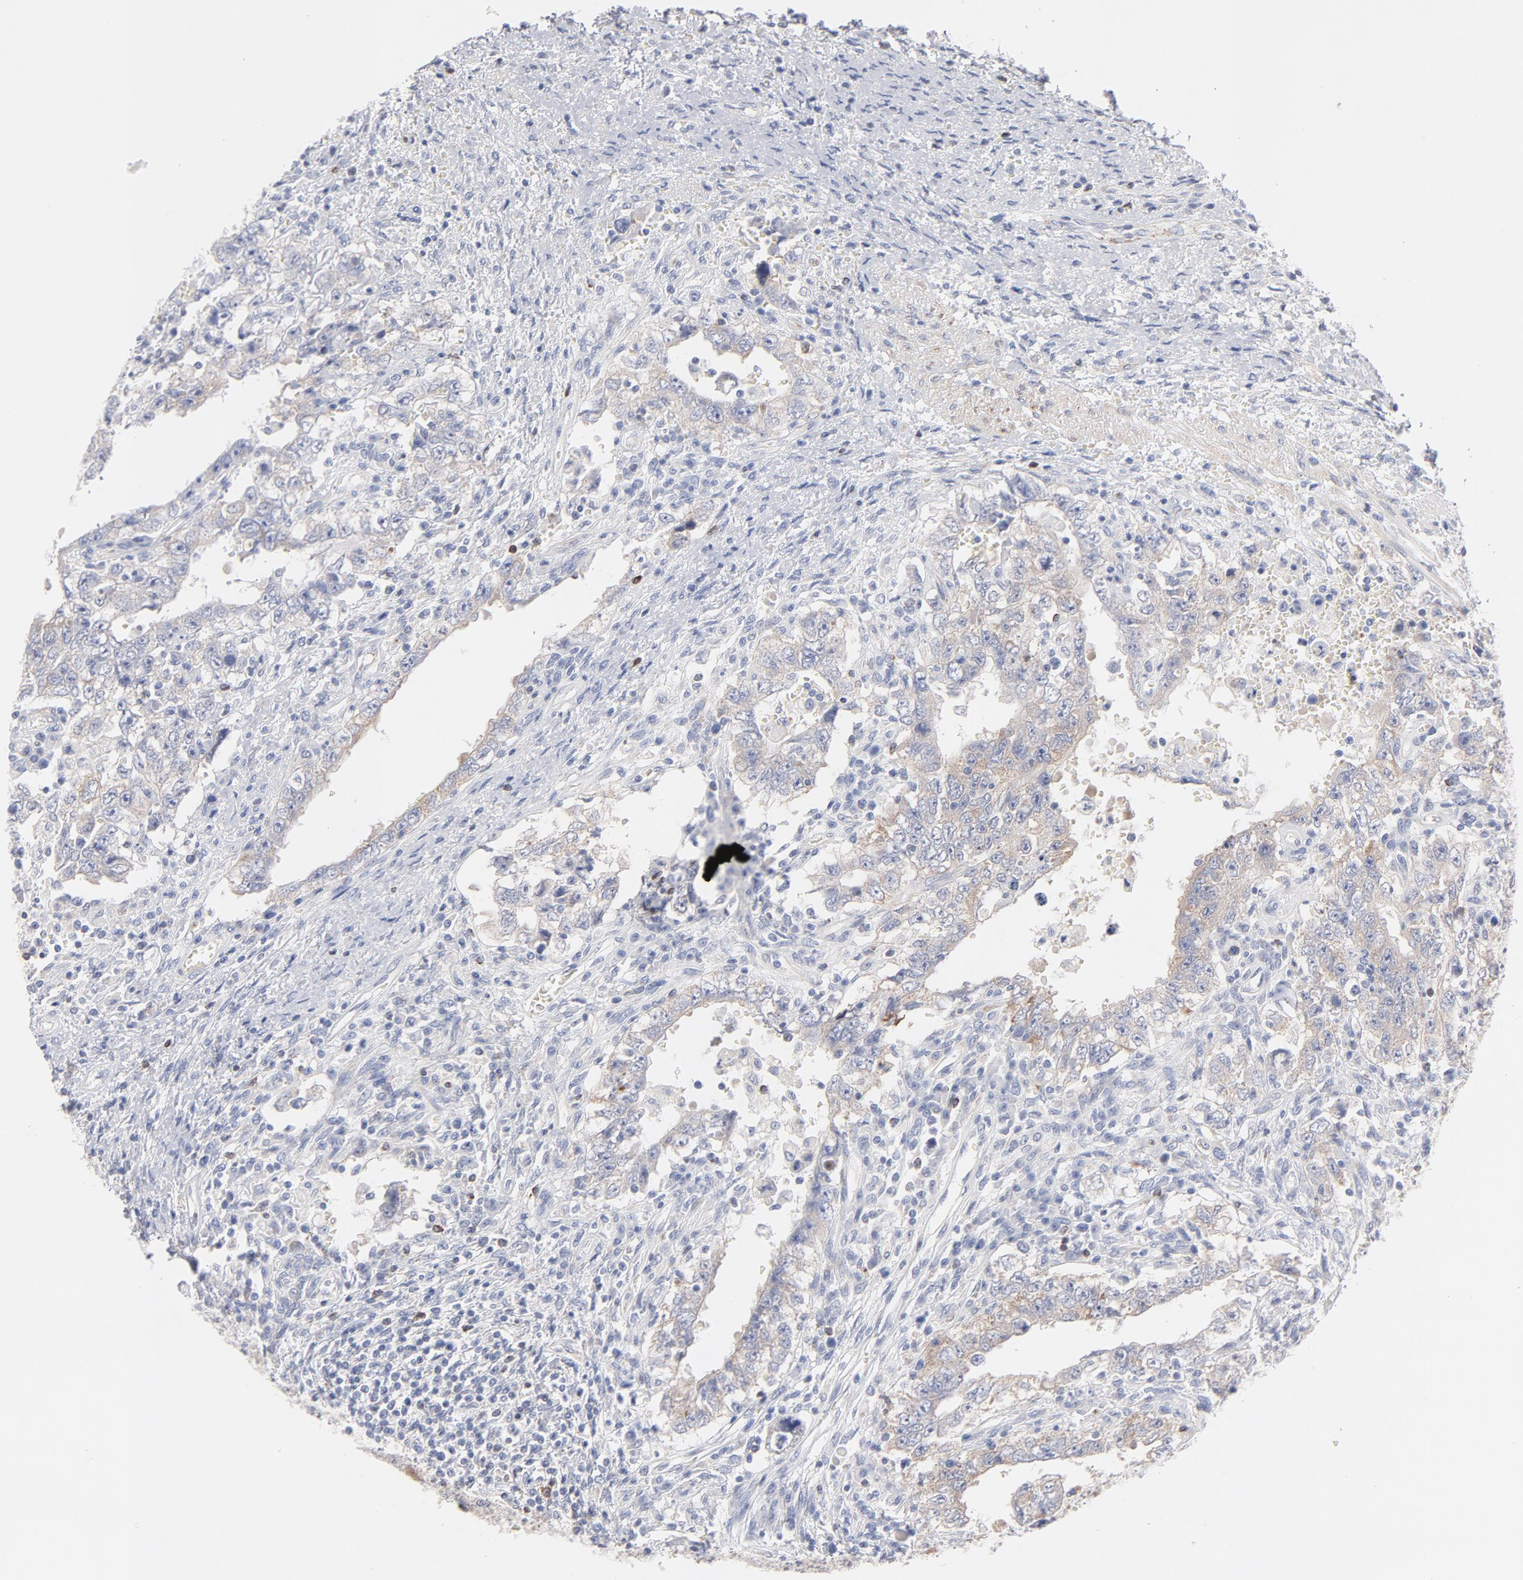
{"staining": {"intensity": "moderate", "quantity": ">75%", "location": "cytoplasmic/membranous"}, "tissue": "testis cancer", "cell_type": "Tumor cells", "image_type": "cancer", "snomed": [{"axis": "morphology", "description": "Carcinoma, Embryonal, NOS"}, {"axis": "topography", "description": "Testis"}], "caption": "Testis embryonal carcinoma stained with immunohistochemistry reveals moderate cytoplasmic/membranous staining in approximately >75% of tumor cells.", "gene": "MID1", "patient": {"sex": "male", "age": 26}}